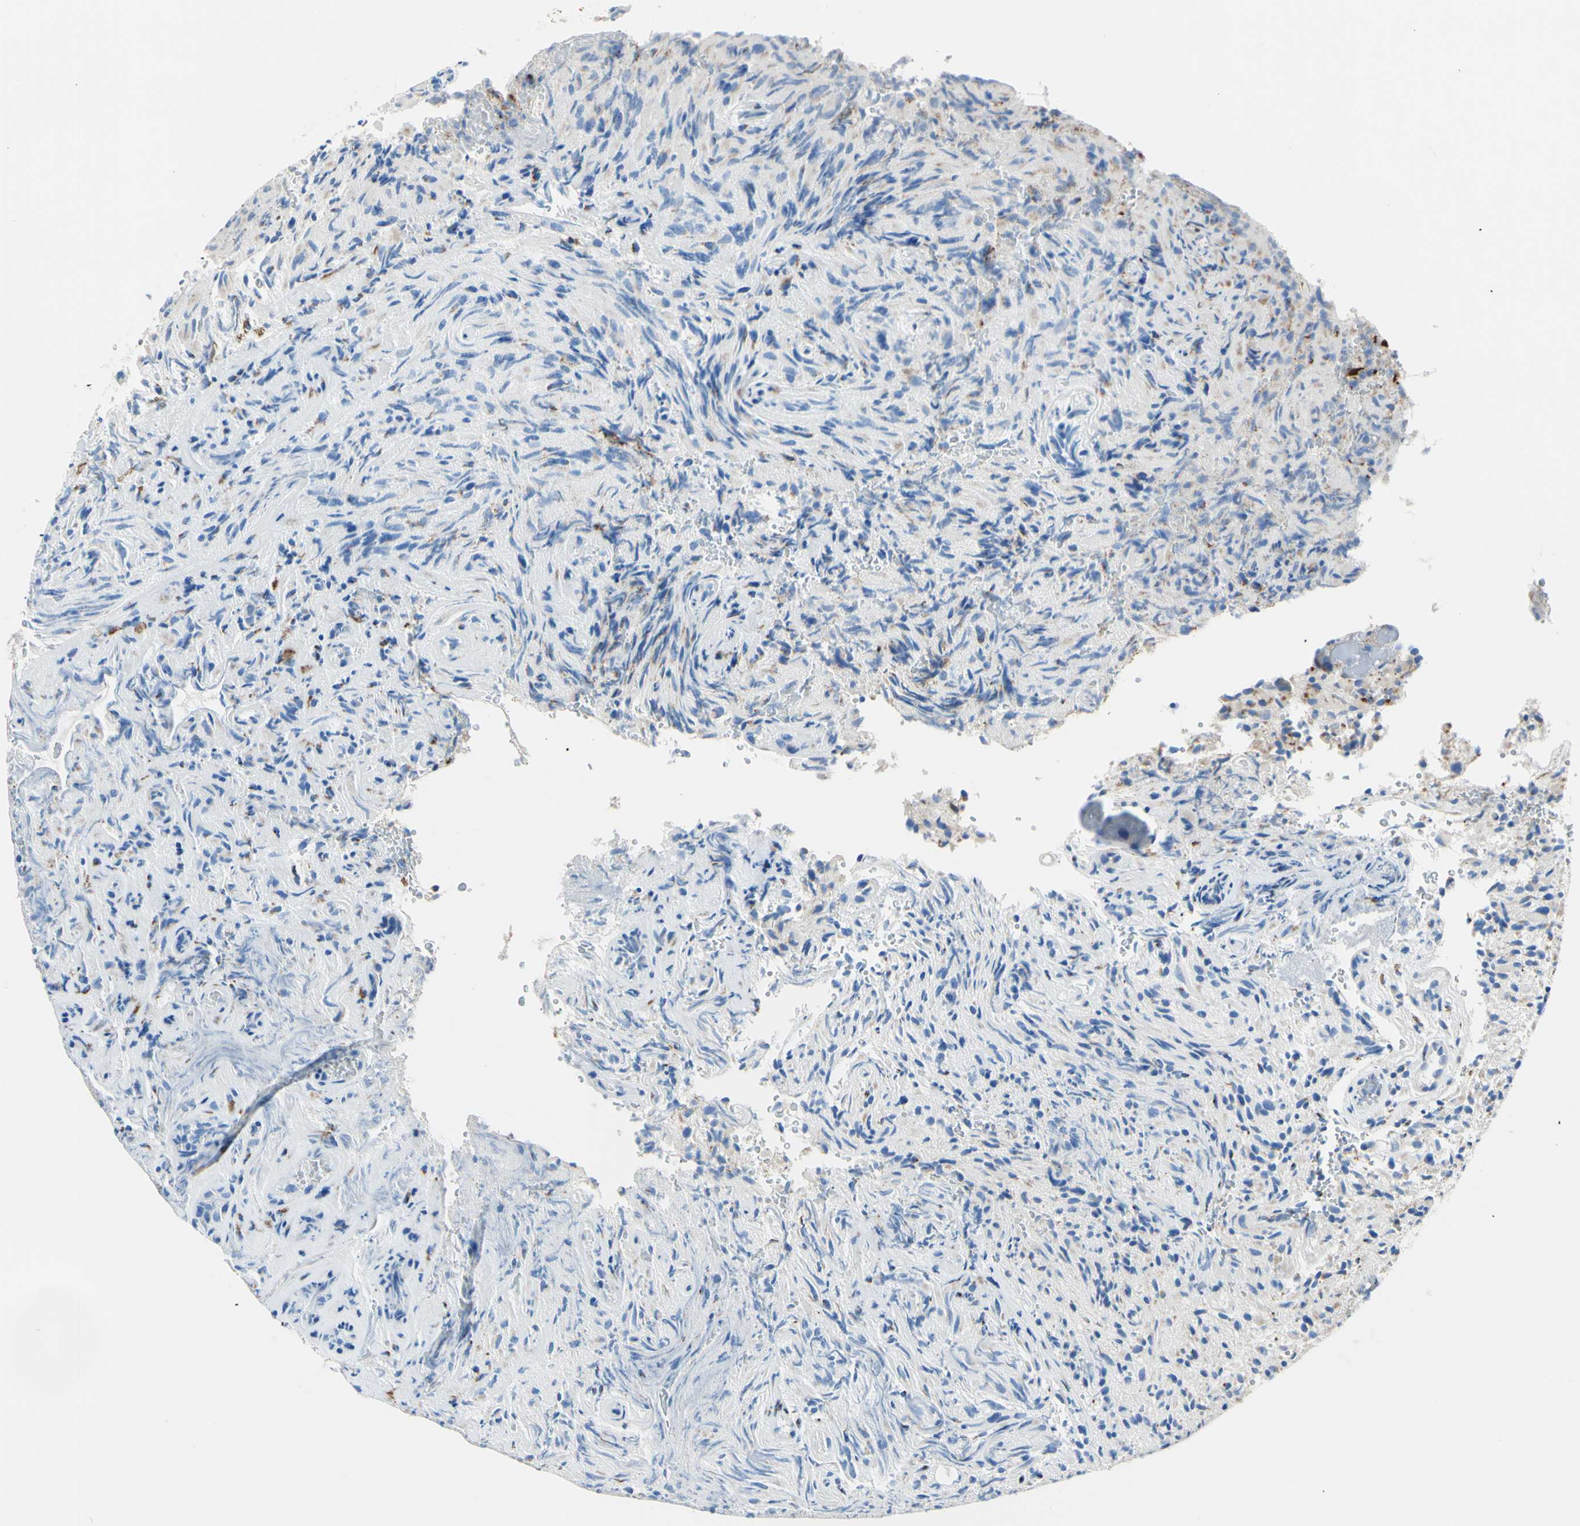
{"staining": {"intensity": "moderate", "quantity": "<25%", "location": "cytoplasmic/membranous"}, "tissue": "glioma", "cell_type": "Tumor cells", "image_type": "cancer", "snomed": [{"axis": "morphology", "description": "Glioma, malignant, High grade"}, {"axis": "topography", "description": "Brain"}], "caption": "Moderate cytoplasmic/membranous expression is appreciated in about <25% of tumor cells in glioma.", "gene": "GALNT2", "patient": {"sex": "male", "age": 71}}